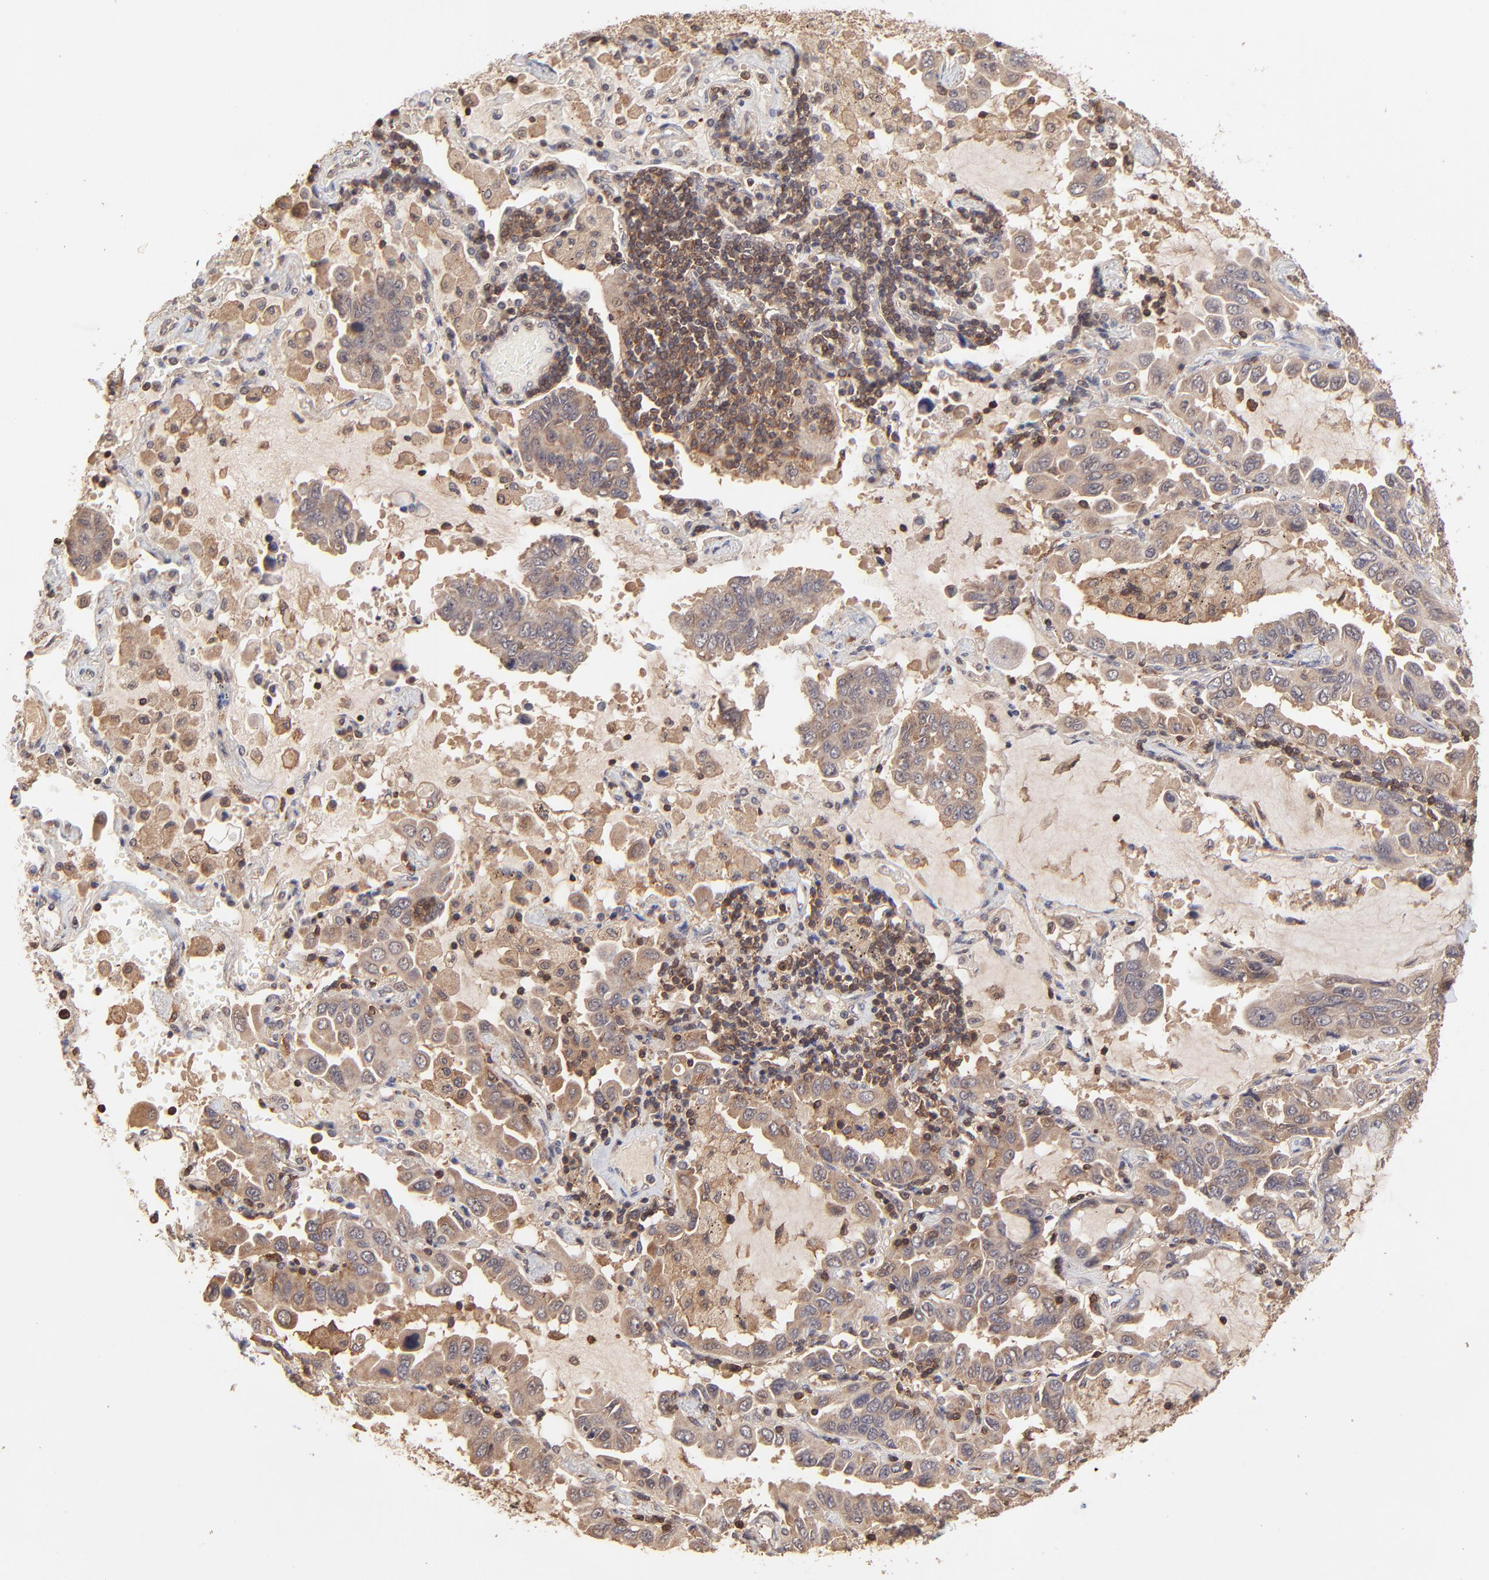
{"staining": {"intensity": "moderate", "quantity": ">75%", "location": "cytoplasmic/membranous"}, "tissue": "lung cancer", "cell_type": "Tumor cells", "image_type": "cancer", "snomed": [{"axis": "morphology", "description": "Adenocarcinoma, NOS"}, {"axis": "topography", "description": "Lung"}], "caption": "The immunohistochemical stain shows moderate cytoplasmic/membranous staining in tumor cells of lung cancer tissue.", "gene": "STON2", "patient": {"sex": "male", "age": 64}}